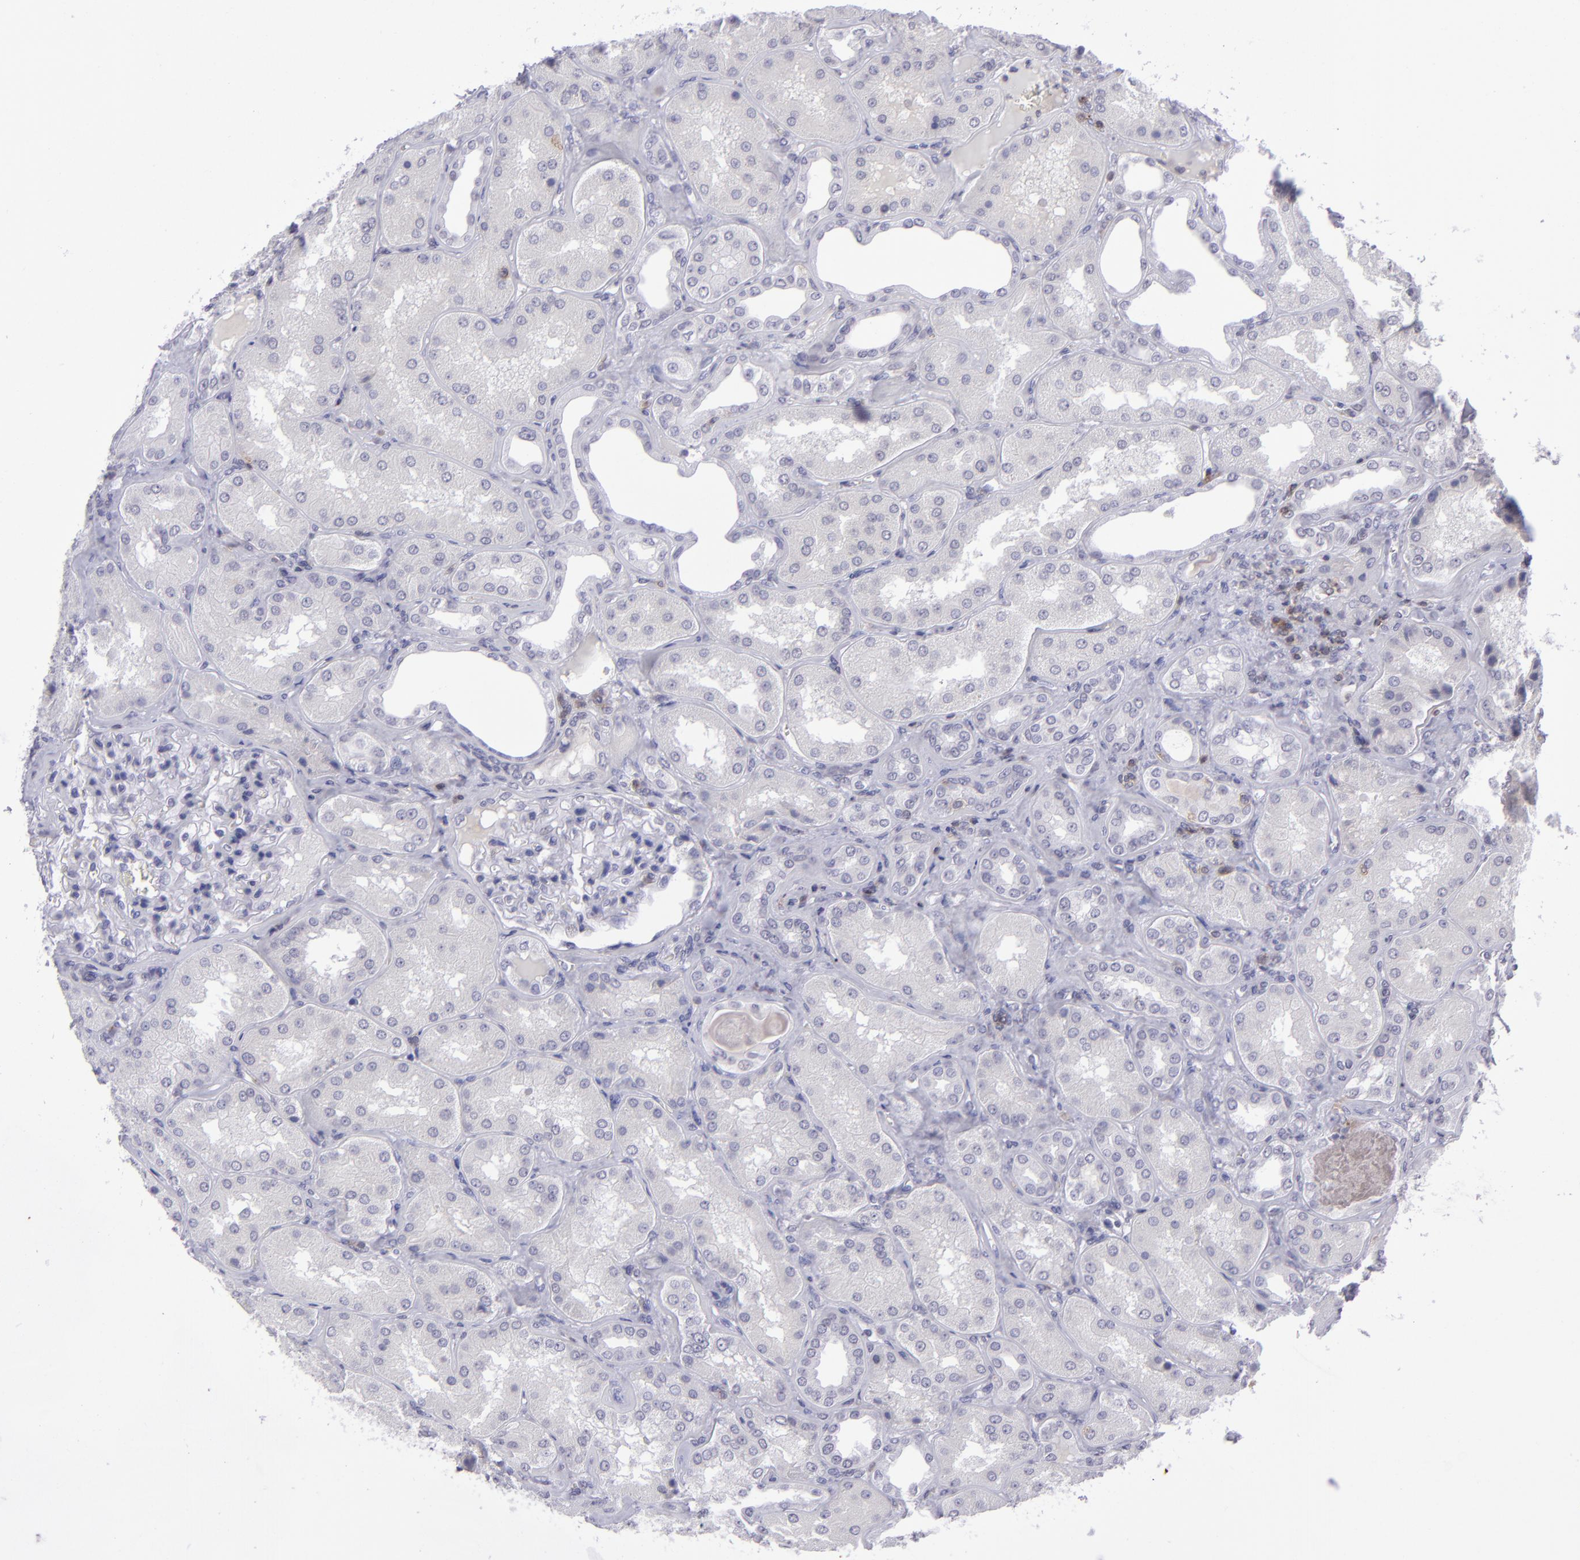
{"staining": {"intensity": "negative", "quantity": "none", "location": "none"}, "tissue": "kidney", "cell_type": "Cells in glomeruli", "image_type": "normal", "snomed": [{"axis": "morphology", "description": "Normal tissue, NOS"}, {"axis": "topography", "description": "Kidney"}], "caption": "This is an immunohistochemistry micrograph of benign kidney. There is no expression in cells in glomeruli.", "gene": "CD48", "patient": {"sex": "female", "age": 56}}